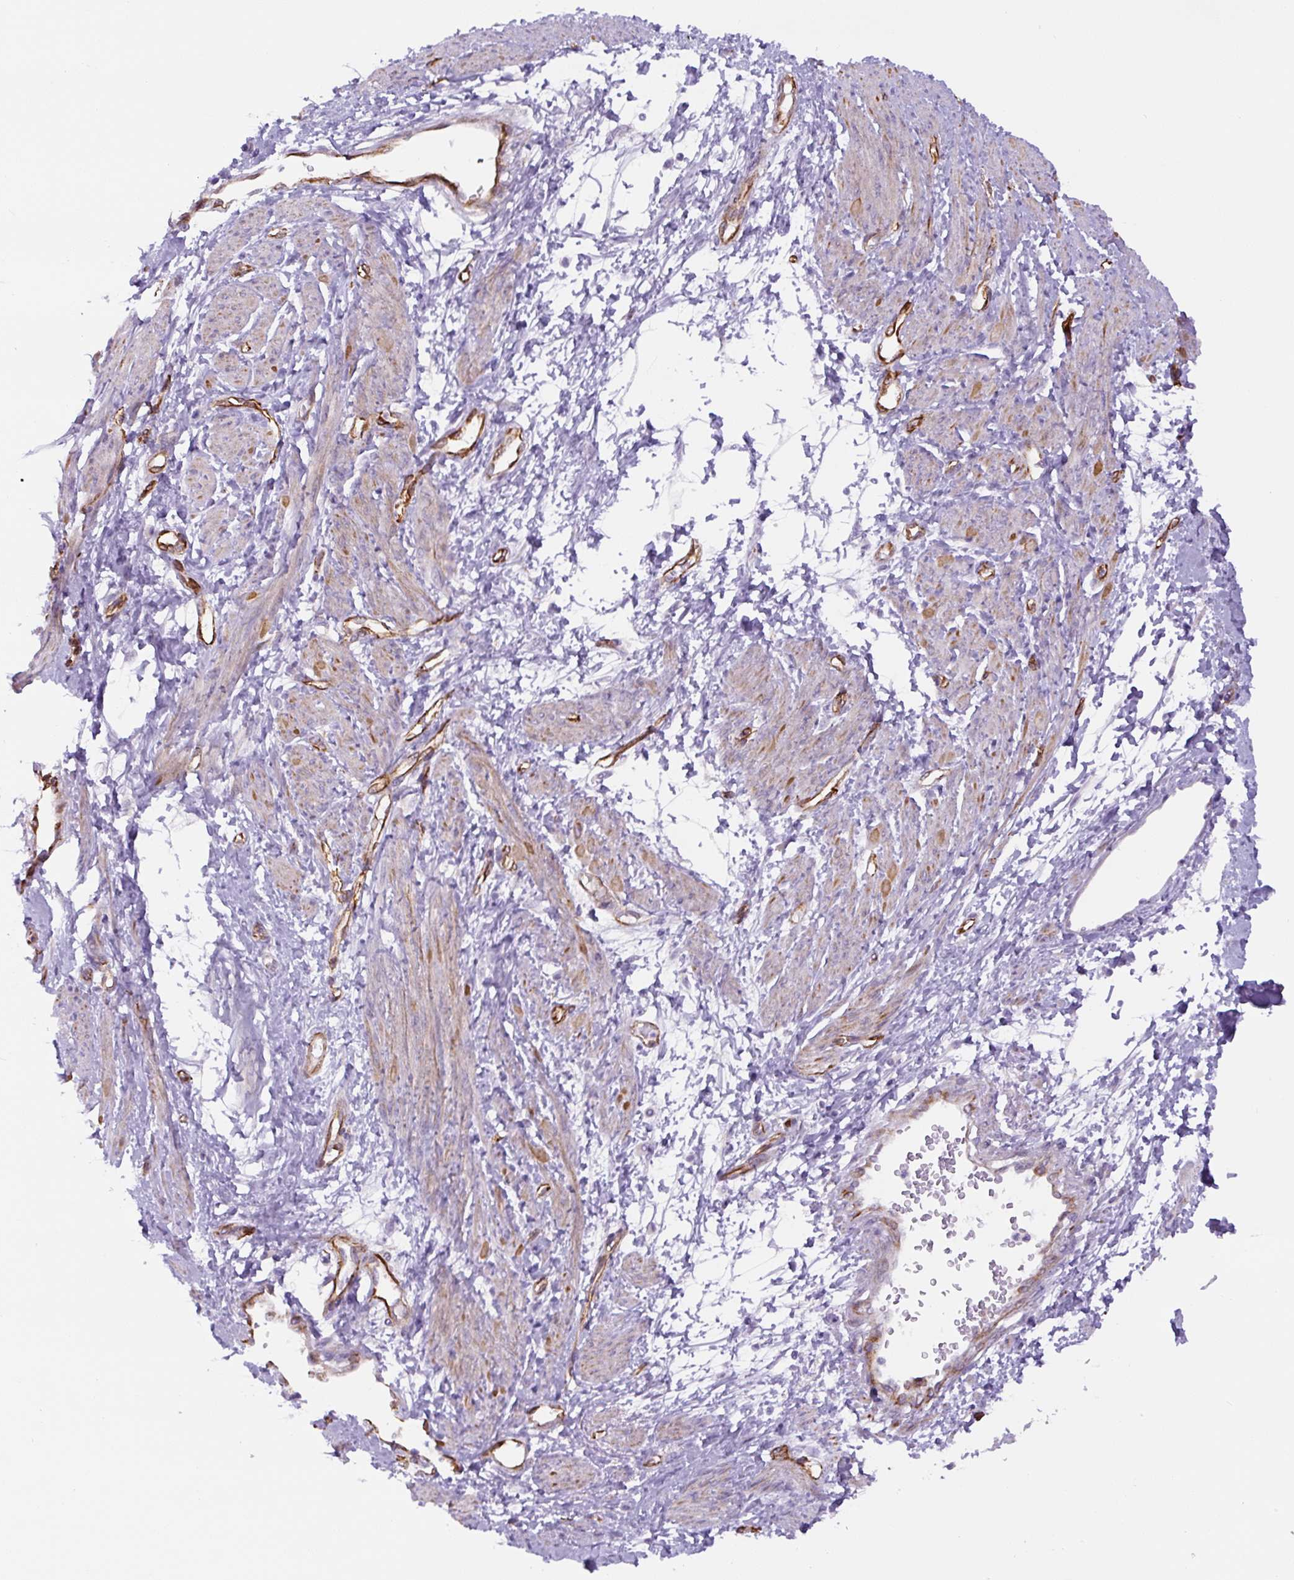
{"staining": {"intensity": "moderate", "quantity": "<25%", "location": "cytoplasmic/membranous"}, "tissue": "smooth muscle", "cell_type": "Smooth muscle cells", "image_type": "normal", "snomed": [{"axis": "morphology", "description": "Normal tissue, NOS"}, {"axis": "topography", "description": "Smooth muscle"}, {"axis": "topography", "description": "Uterus"}], "caption": "Immunohistochemistry of benign smooth muscle demonstrates low levels of moderate cytoplasmic/membranous positivity in approximately <25% of smooth muscle cells.", "gene": "NES", "patient": {"sex": "female", "age": 39}}